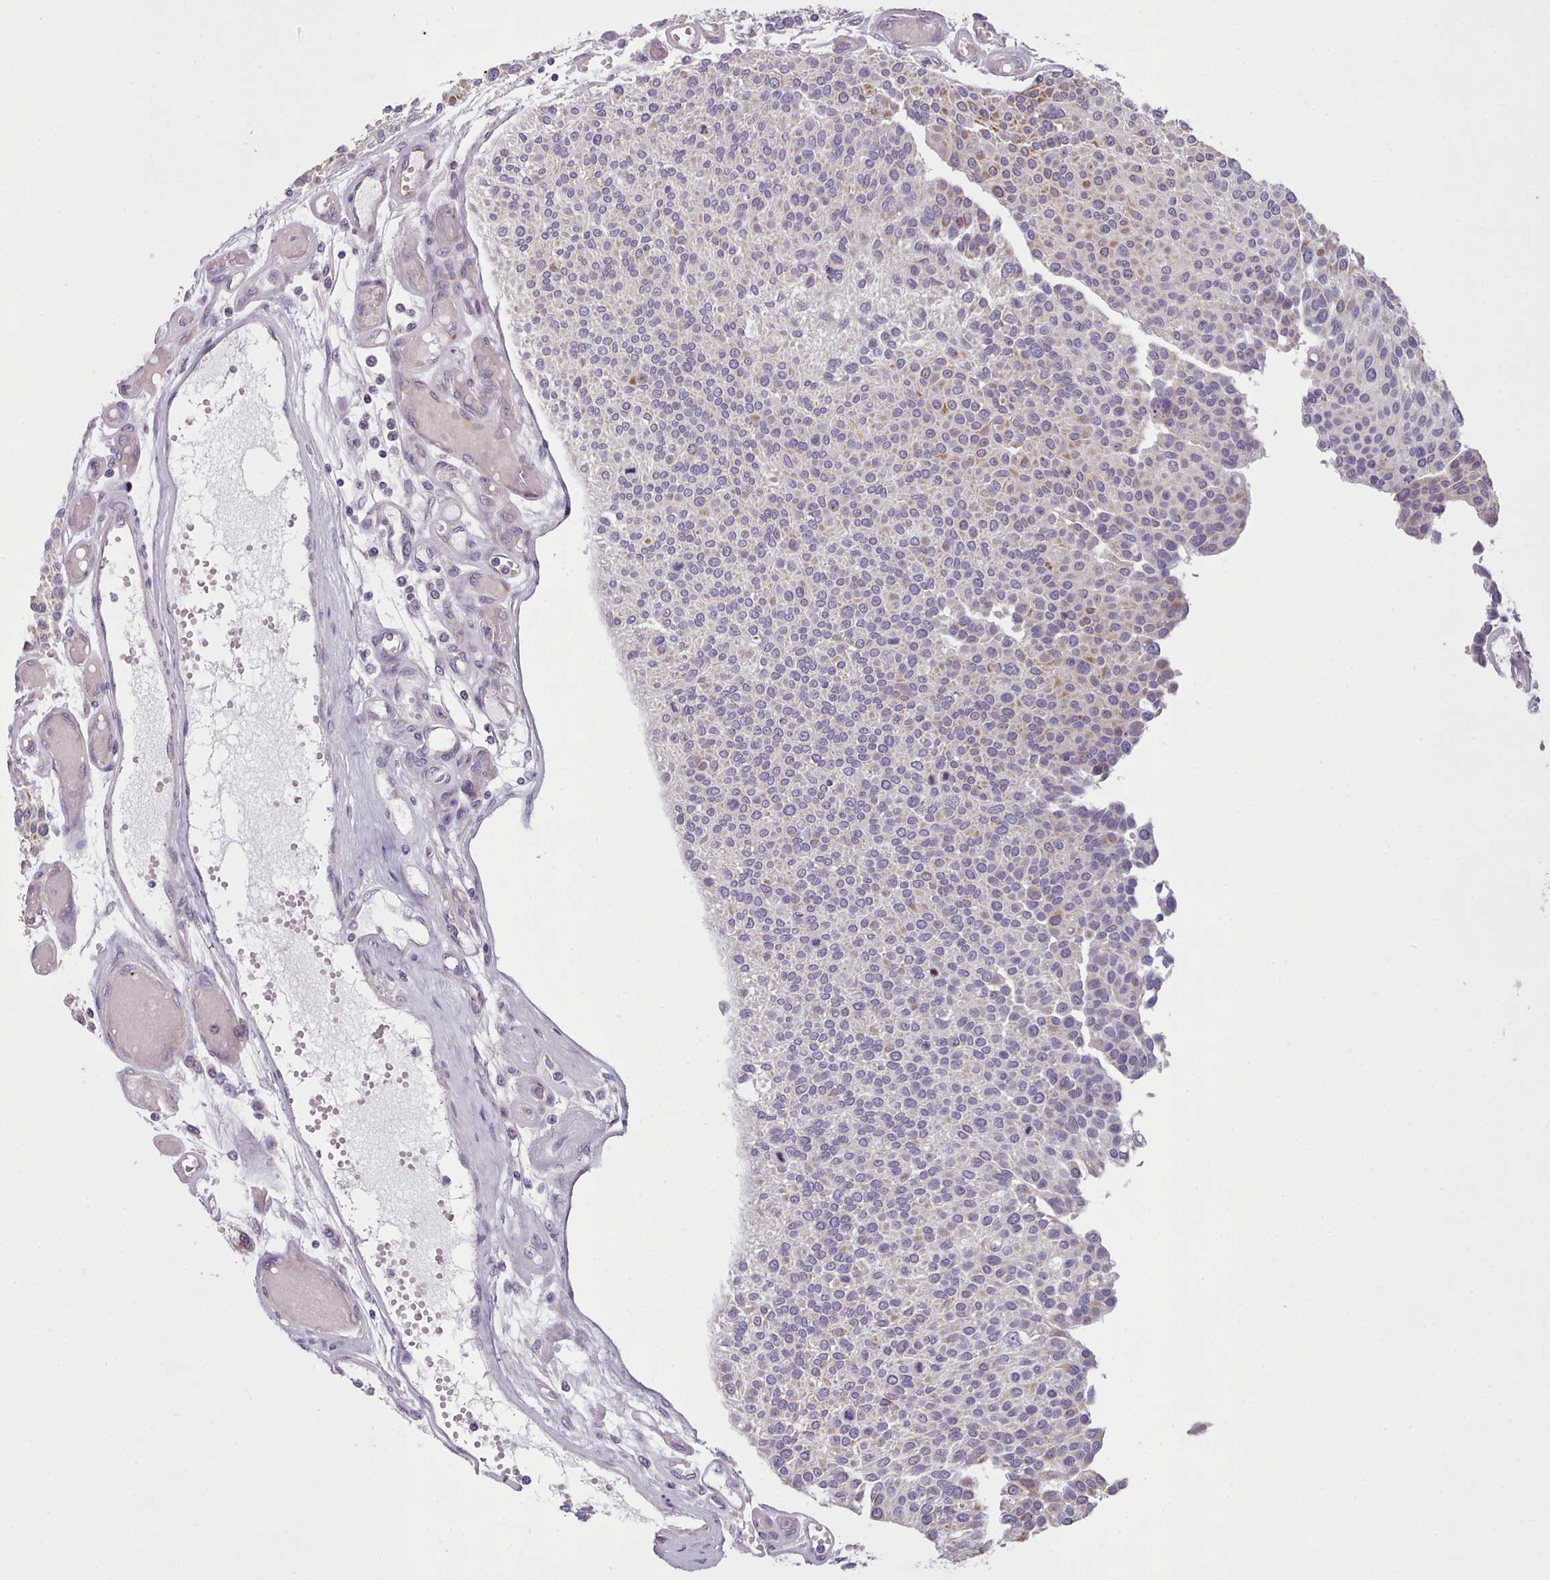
{"staining": {"intensity": "moderate", "quantity": "<25%", "location": "cytoplasmic/membranous"}, "tissue": "urothelial cancer", "cell_type": "Tumor cells", "image_type": "cancer", "snomed": [{"axis": "morphology", "description": "Urothelial carcinoma, NOS"}, {"axis": "topography", "description": "Urinary bladder"}], "caption": "Human urothelial cancer stained with a brown dye demonstrates moderate cytoplasmic/membranous positive expression in approximately <25% of tumor cells.", "gene": "SLC52A3", "patient": {"sex": "male", "age": 55}}